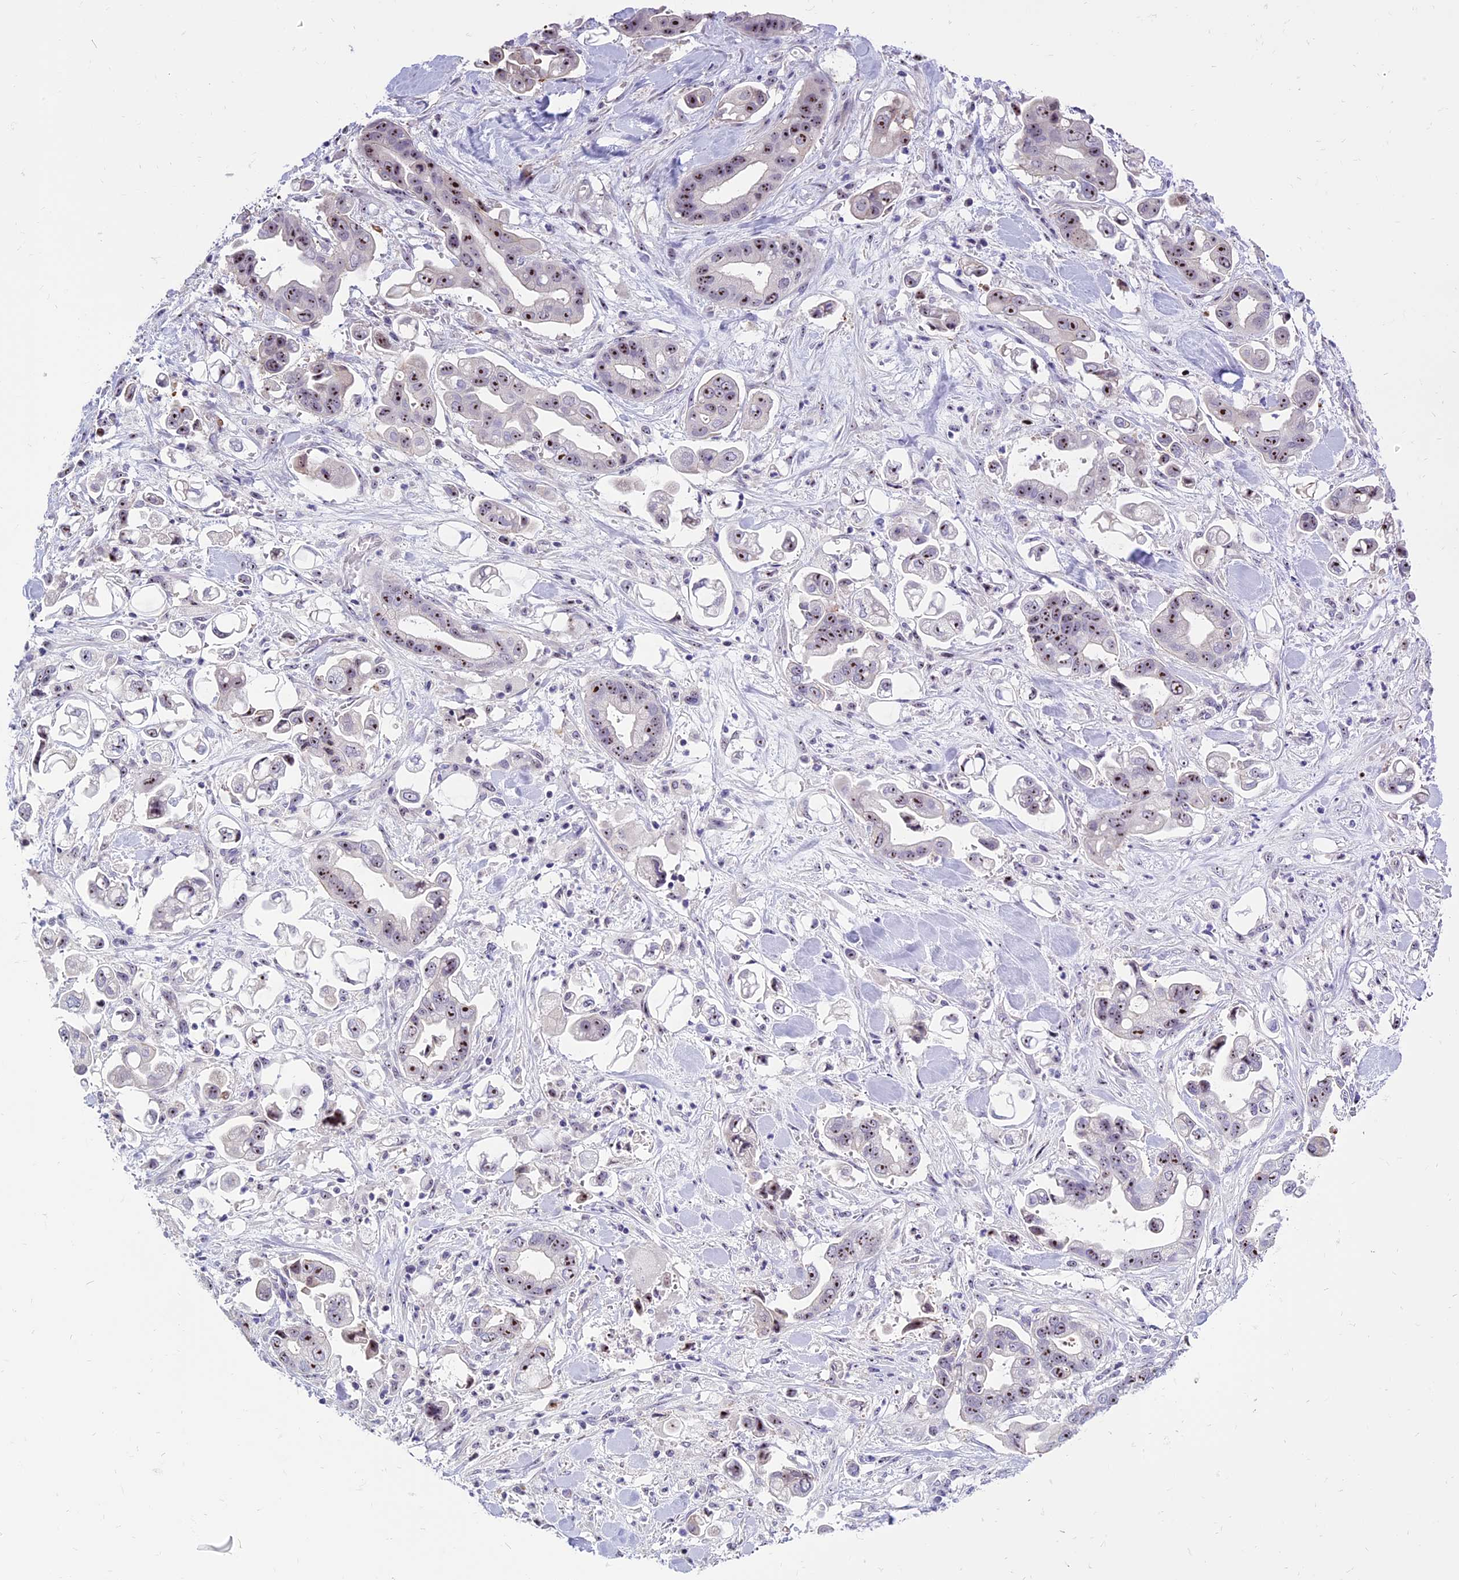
{"staining": {"intensity": "moderate", "quantity": ">75%", "location": "nuclear"}, "tissue": "stomach cancer", "cell_type": "Tumor cells", "image_type": "cancer", "snomed": [{"axis": "morphology", "description": "Adenocarcinoma, NOS"}, {"axis": "topography", "description": "Stomach"}], "caption": "Stomach cancer stained for a protein (brown) reveals moderate nuclear positive staining in about >75% of tumor cells.", "gene": "TBL3", "patient": {"sex": "male", "age": 62}}